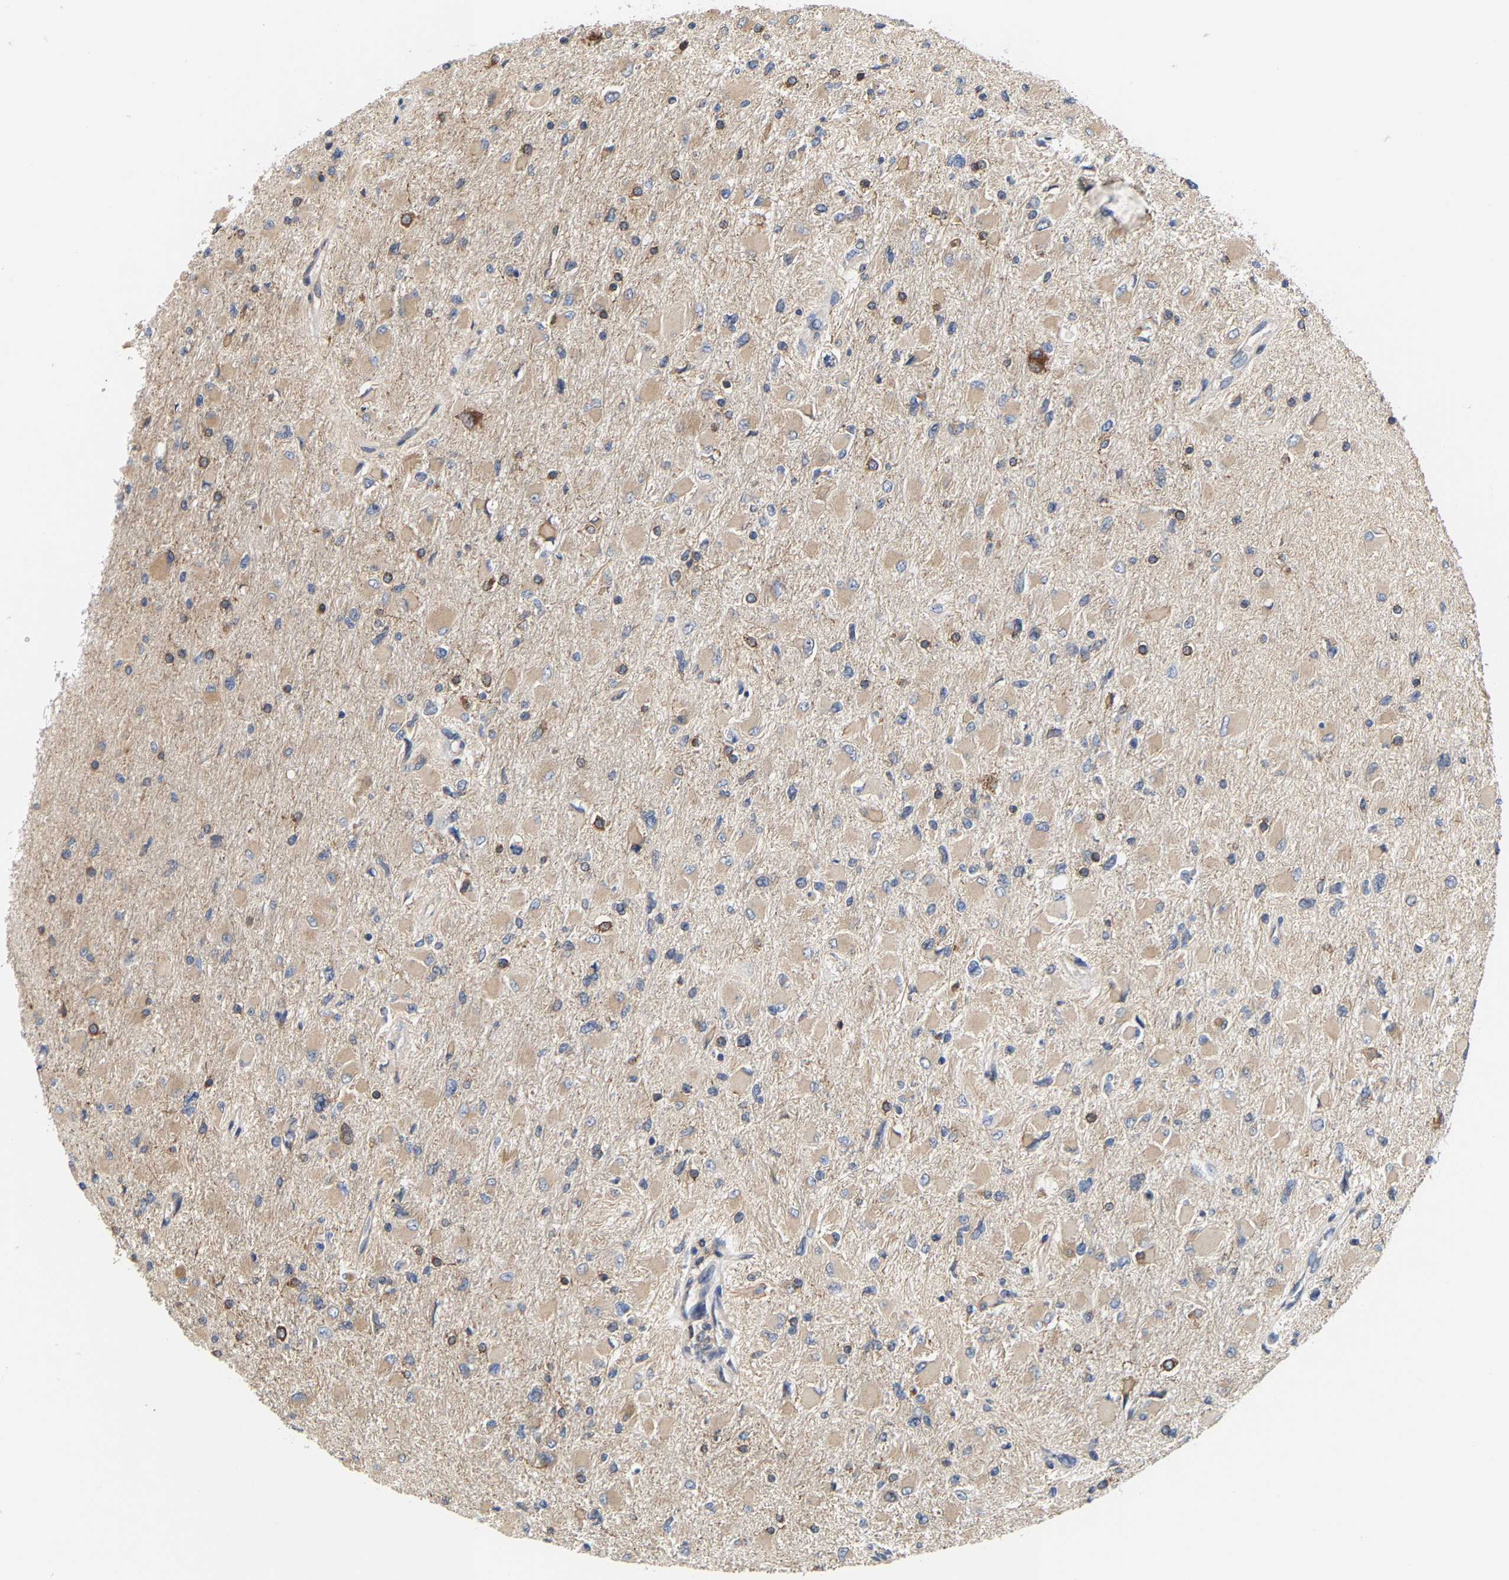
{"staining": {"intensity": "weak", "quantity": ">75%", "location": "cytoplasmic/membranous"}, "tissue": "glioma", "cell_type": "Tumor cells", "image_type": "cancer", "snomed": [{"axis": "morphology", "description": "Glioma, malignant, High grade"}, {"axis": "topography", "description": "Cerebral cortex"}], "caption": "This is a micrograph of IHC staining of glioma, which shows weak expression in the cytoplasmic/membranous of tumor cells.", "gene": "ARAP1", "patient": {"sex": "female", "age": 36}}